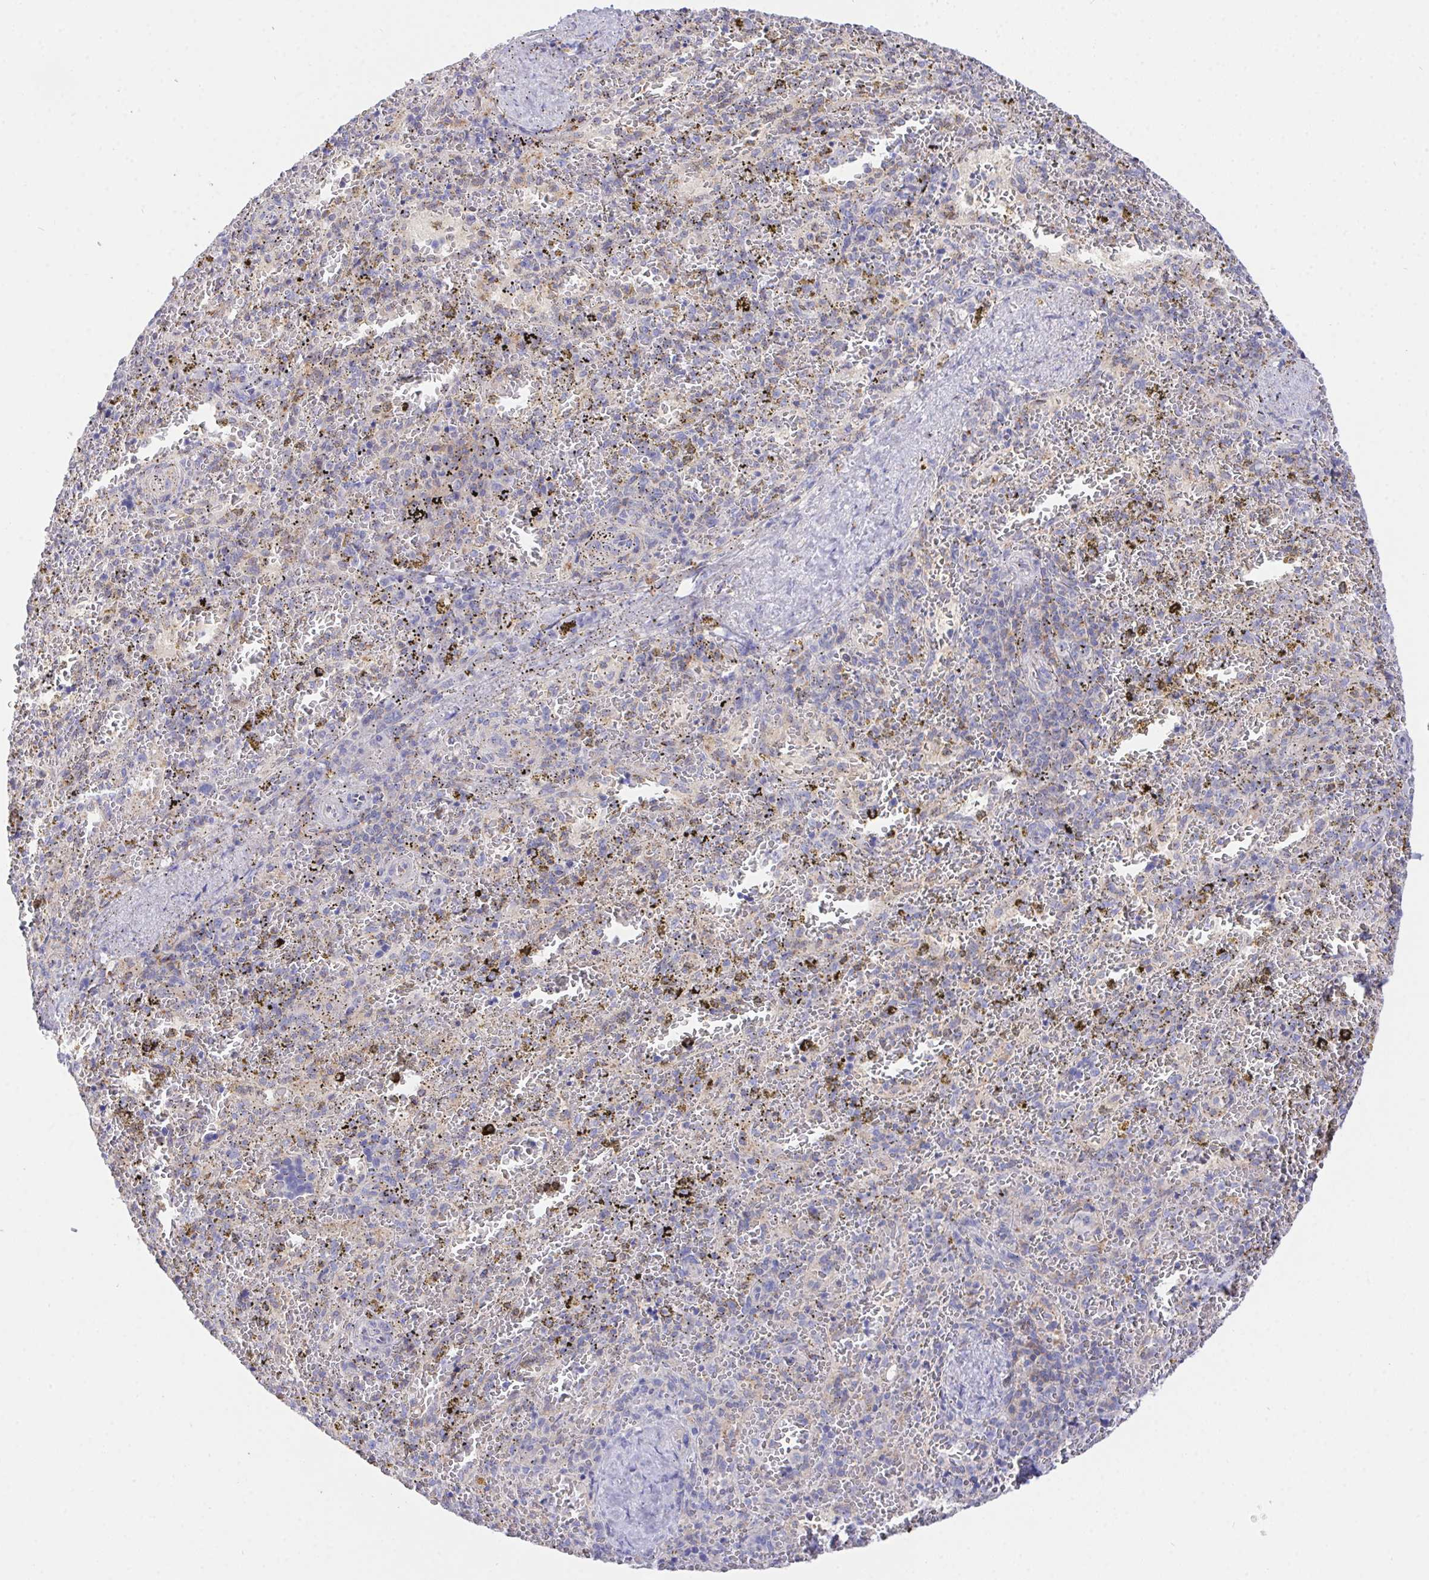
{"staining": {"intensity": "strong", "quantity": "<25%", "location": "cytoplasmic/membranous"}, "tissue": "spleen", "cell_type": "Cells in red pulp", "image_type": "normal", "snomed": [{"axis": "morphology", "description": "Normal tissue, NOS"}, {"axis": "topography", "description": "Spleen"}], "caption": "A high-resolution micrograph shows immunohistochemistry (IHC) staining of unremarkable spleen, which reveals strong cytoplasmic/membranous expression in approximately <25% of cells in red pulp.", "gene": "PRG3", "patient": {"sex": "female", "age": 50}}